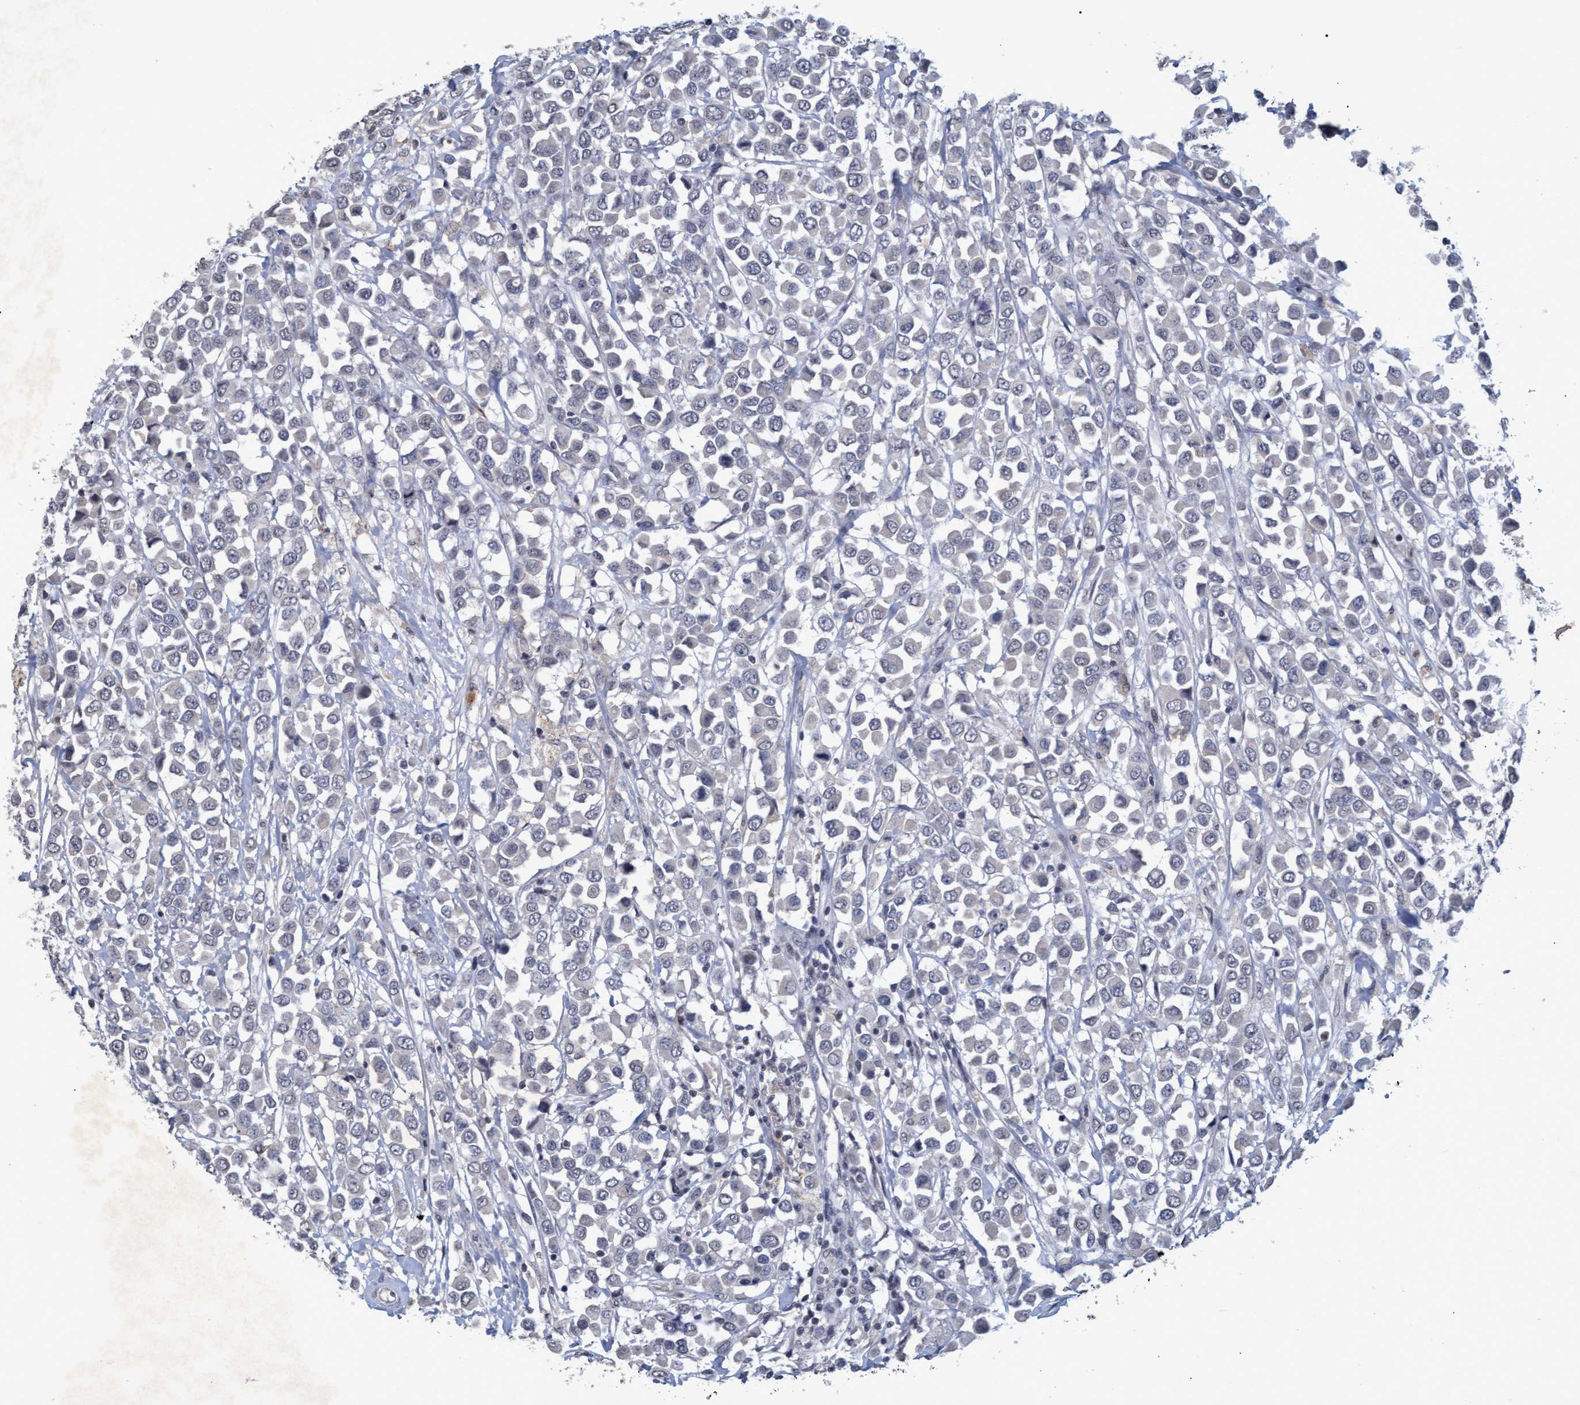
{"staining": {"intensity": "negative", "quantity": "none", "location": "none"}, "tissue": "breast cancer", "cell_type": "Tumor cells", "image_type": "cancer", "snomed": [{"axis": "morphology", "description": "Duct carcinoma"}, {"axis": "topography", "description": "Breast"}], "caption": "Image shows no protein expression in tumor cells of breast cancer (invasive ductal carcinoma) tissue.", "gene": "GALC", "patient": {"sex": "female", "age": 61}}